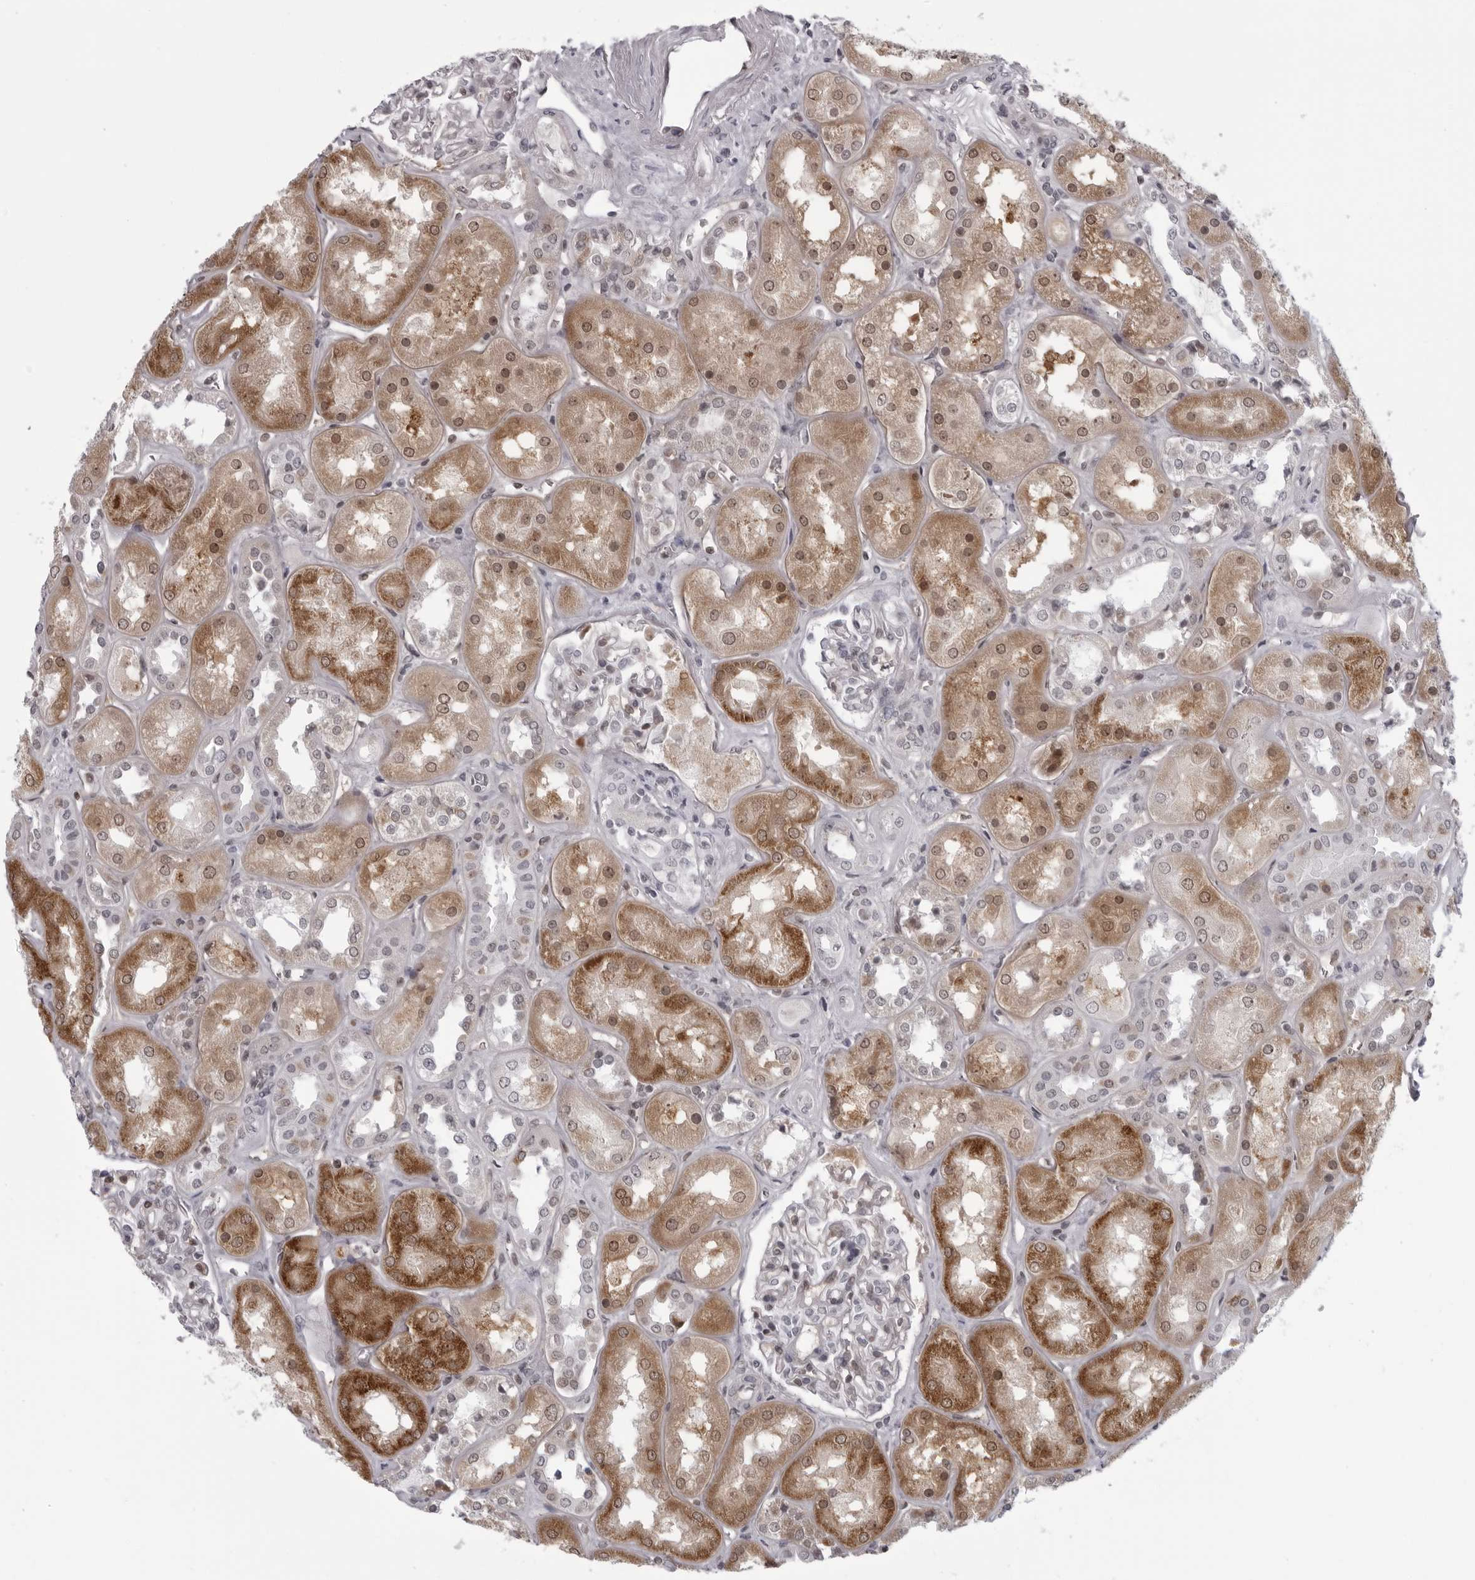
{"staining": {"intensity": "weak", "quantity": "25%-75%", "location": "nuclear"}, "tissue": "kidney", "cell_type": "Cells in glomeruli", "image_type": "normal", "snomed": [{"axis": "morphology", "description": "Normal tissue, NOS"}, {"axis": "topography", "description": "Kidney"}], "caption": "A micrograph of kidney stained for a protein shows weak nuclear brown staining in cells in glomeruli. (Stains: DAB in brown, nuclei in blue, Microscopy: brightfield microscopy at high magnification).", "gene": "MAPK12", "patient": {"sex": "male", "age": 70}}